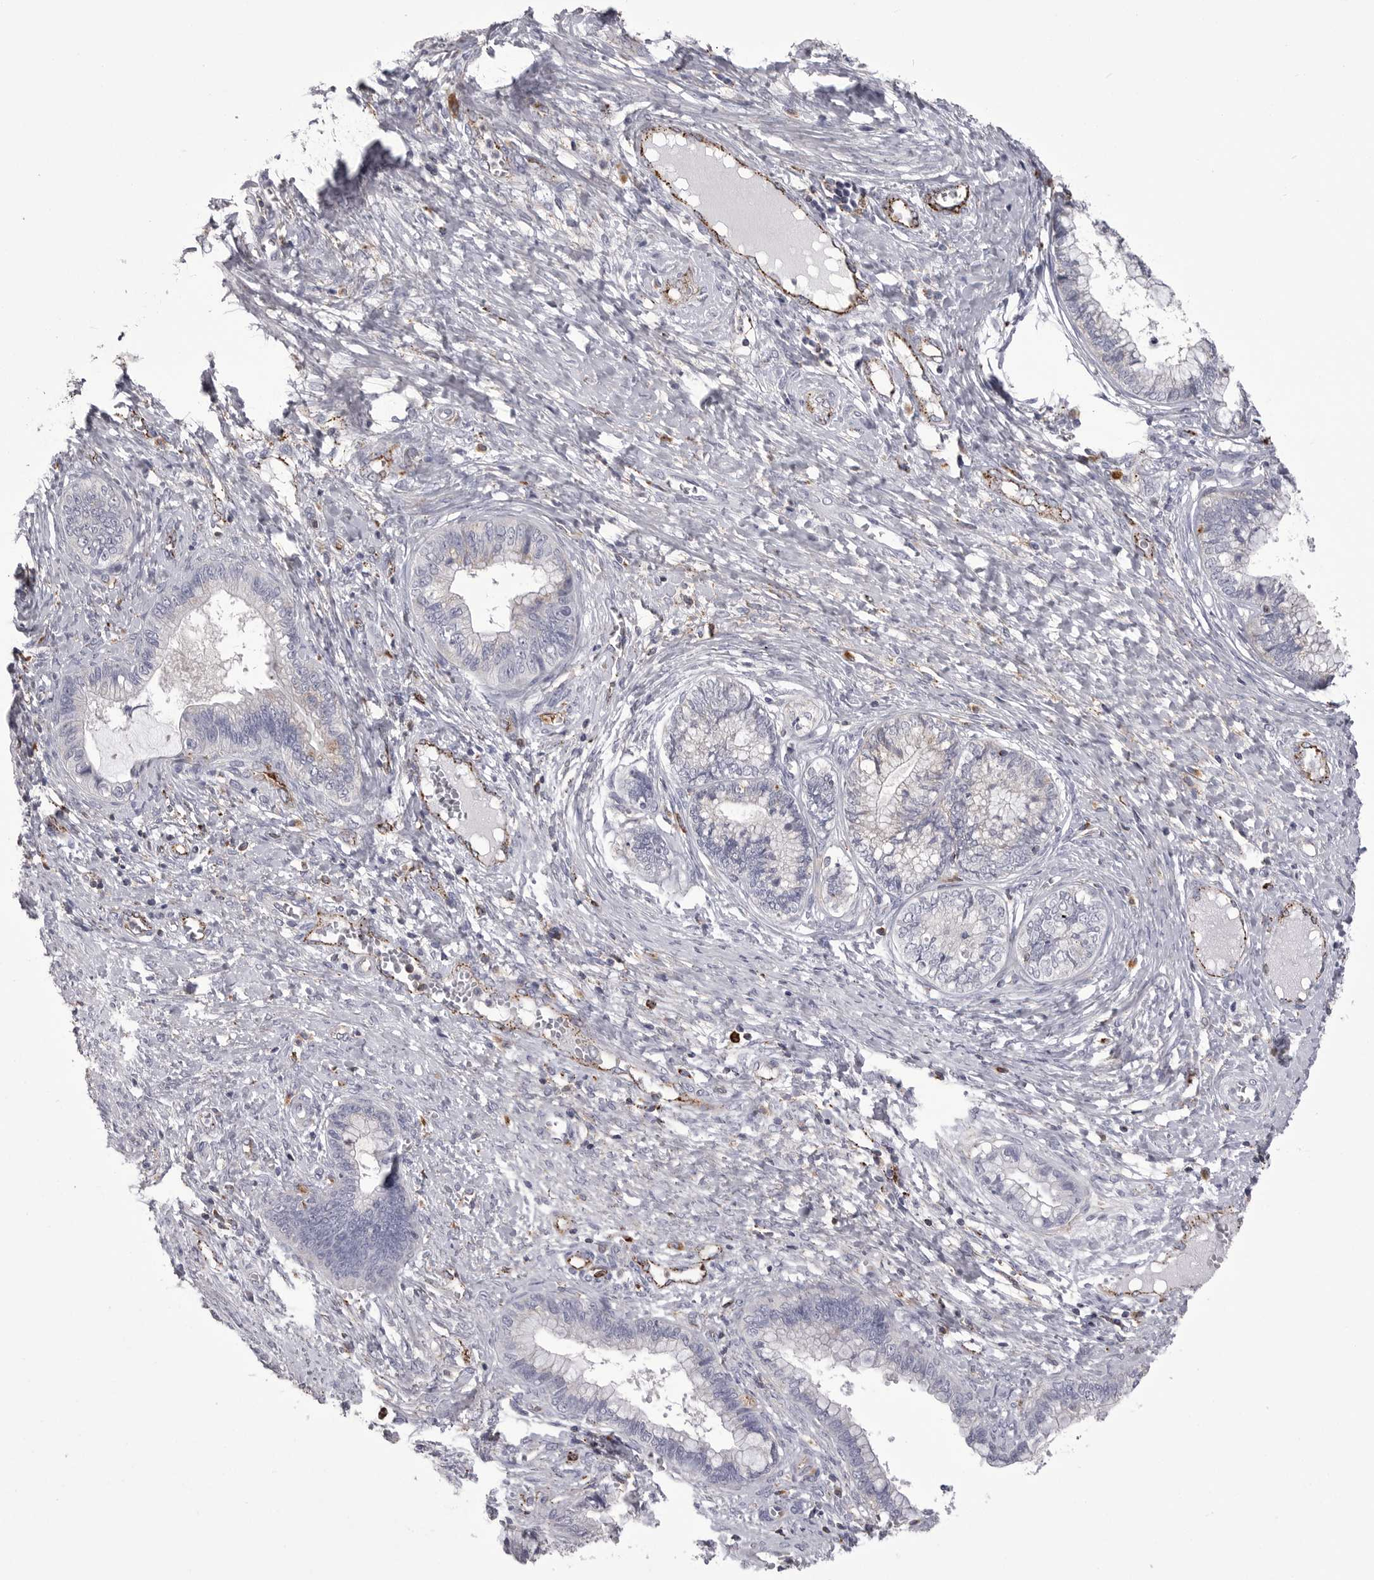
{"staining": {"intensity": "negative", "quantity": "none", "location": "none"}, "tissue": "cervical cancer", "cell_type": "Tumor cells", "image_type": "cancer", "snomed": [{"axis": "morphology", "description": "Adenocarcinoma, NOS"}, {"axis": "topography", "description": "Cervix"}], "caption": "Immunohistochemistry histopathology image of neoplastic tissue: human cervical cancer (adenocarcinoma) stained with DAB (3,3'-diaminobenzidine) exhibits no significant protein positivity in tumor cells. (DAB (3,3'-diaminobenzidine) immunohistochemistry visualized using brightfield microscopy, high magnification).", "gene": "PSPN", "patient": {"sex": "female", "age": 44}}